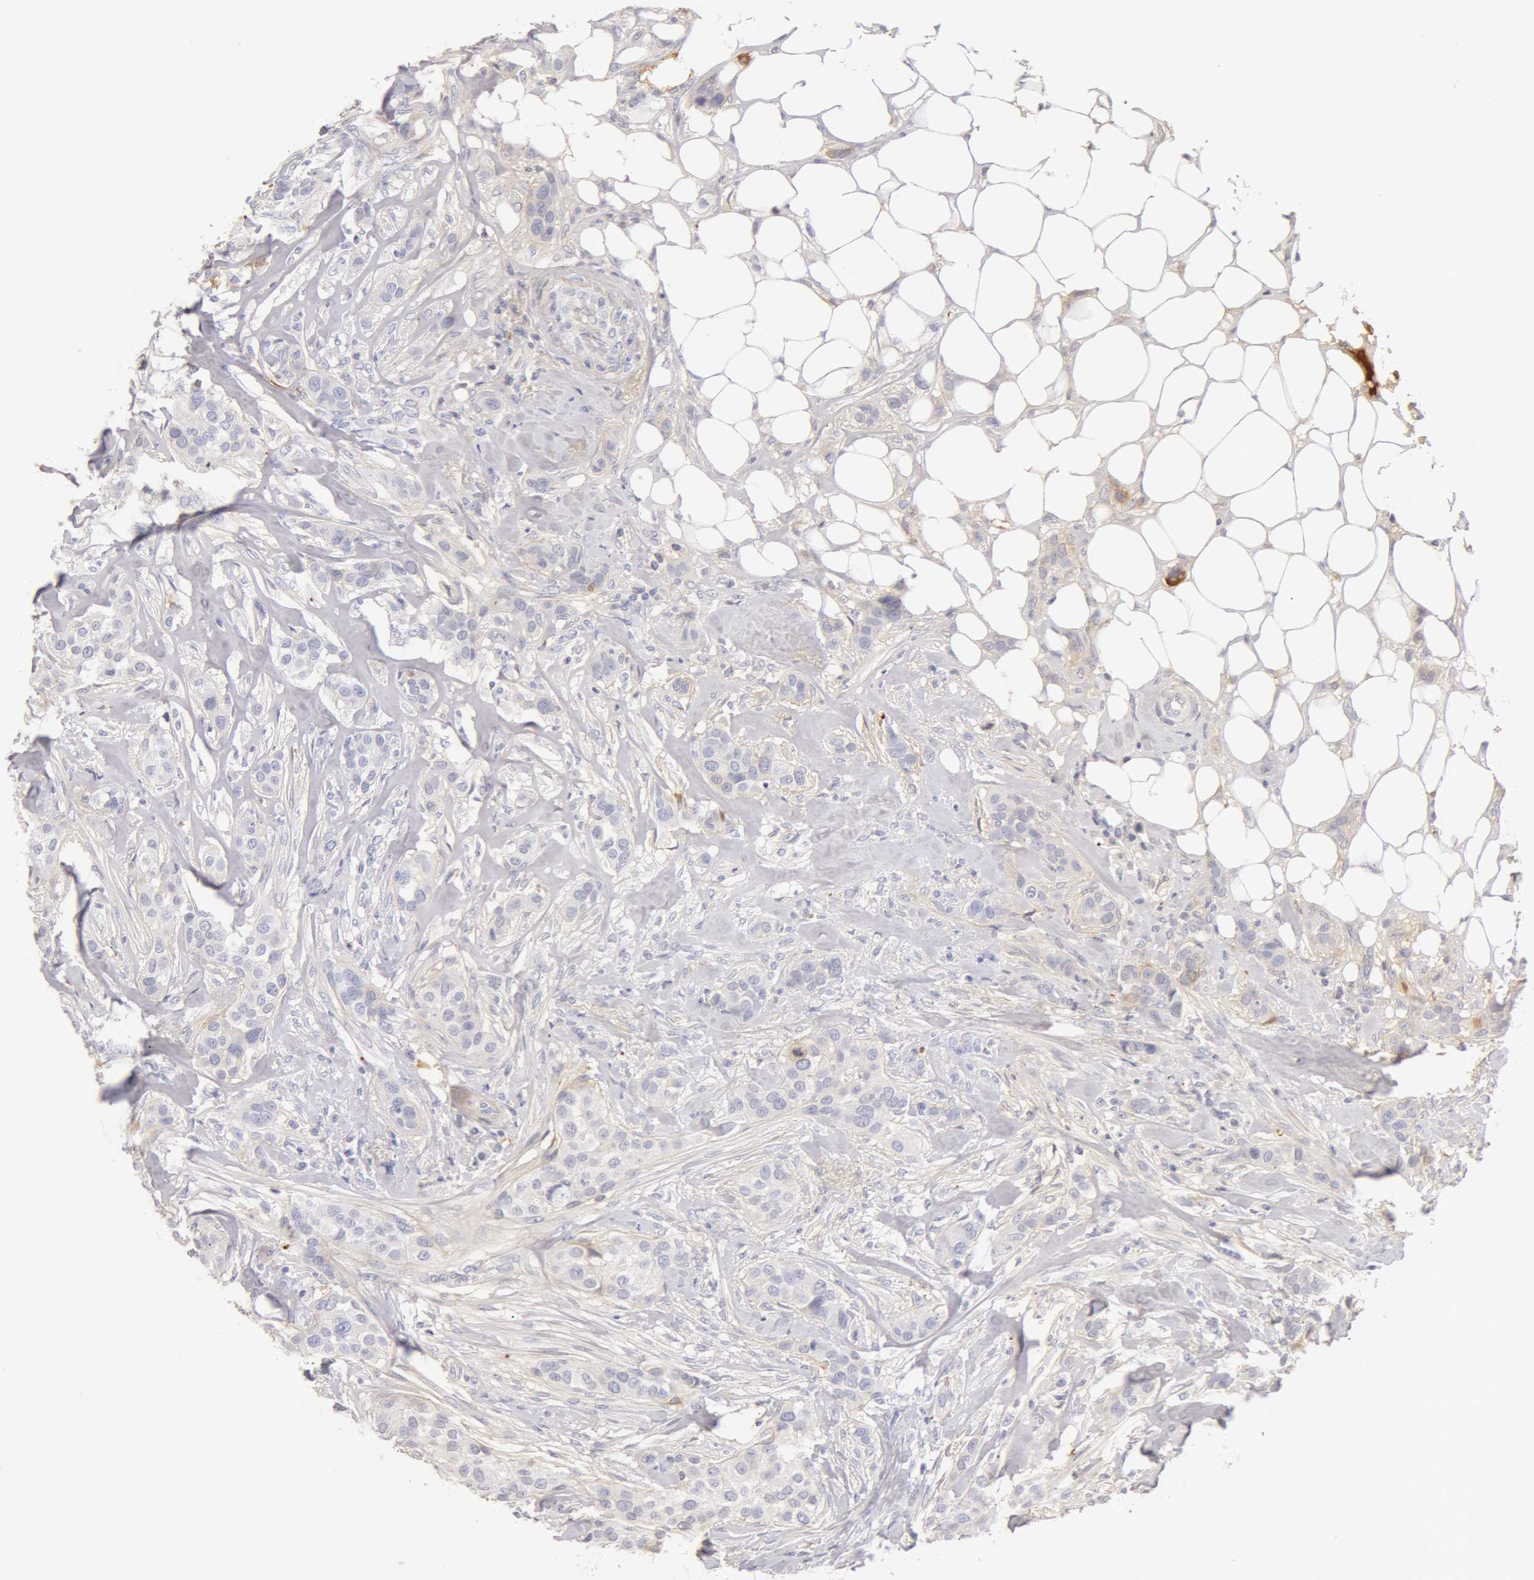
{"staining": {"intensity": "negative", "quantity": "none", "location": "none"}, "tissue": "breast cancer", "cell_type": "Tumor cells", "image_type": "cancer", "snomed": [{"axis": "morphology", "description": "Duct carcinoma"}, {"axis": "topography", "description": "Breast"}], "caption": "Immunohistochemistry (IHC) micrograph of intraductal carcinoma (breast) stained for a protein (brown), which reveals no staining in tumor cells.", "gene": "GC", "patient": {"sex": "female", "age": 45}}